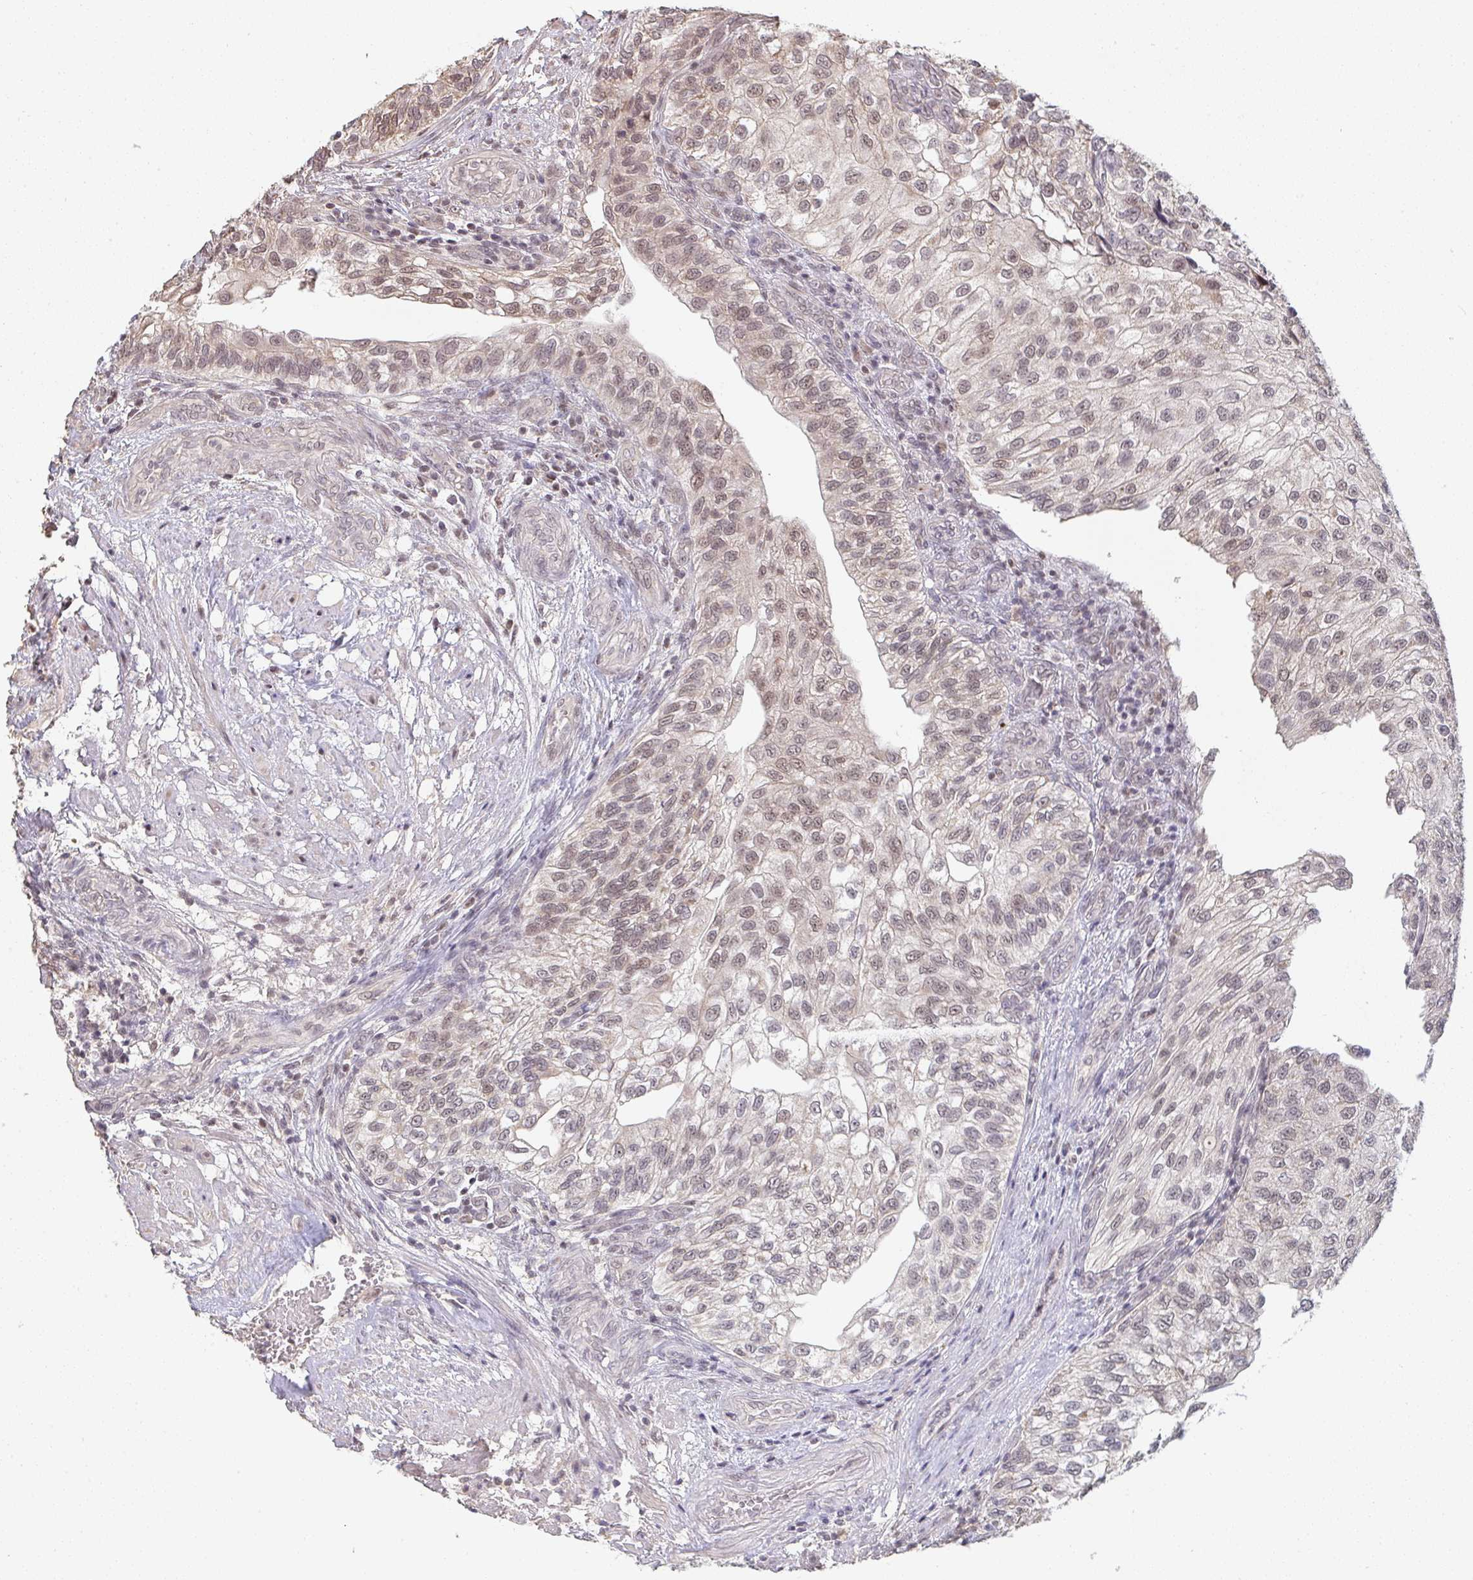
{"staining": {"intensity": "moderate", "quantity": "25%-75%", "location": "nuclear"}, "tissue": "urothelial cancer", "cell_type": "Tumor cells", "image_type": "cancer", "snomed": [{"axis": "morphology", "description": "Urothelial carcinoma, NOS"}, {"axis": "topography", "description": "Urinary bladder"}], "caption": "Immunohistochemistry (IHC) of urothelial cancer reveals medium levels of moderate nuclear positivity in approximately 25%-75% of tumor cells.", "gene": "SAP30", "patient": {"sex": "male", "age": 87}}